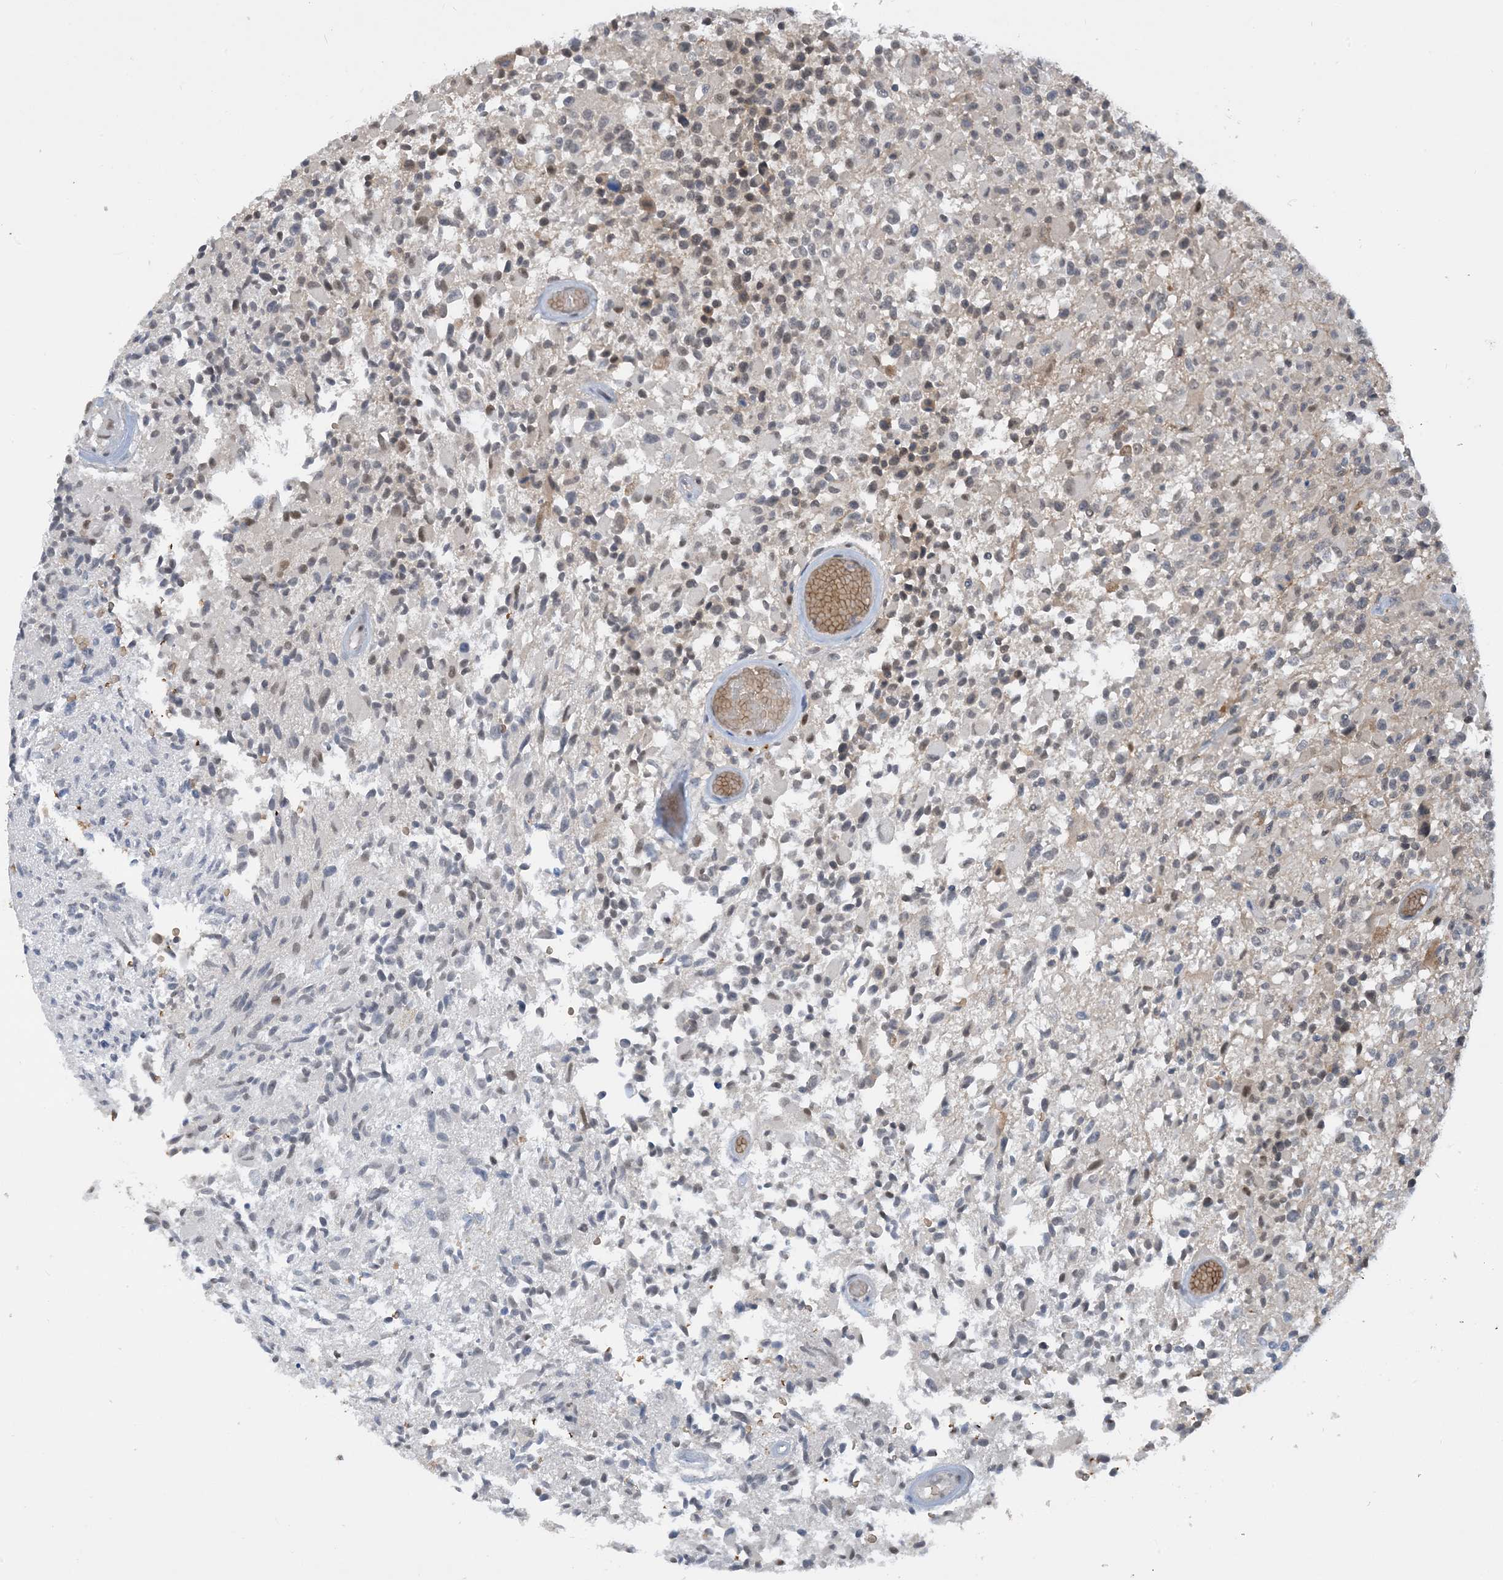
{"staining": {"intensity": "weak", "quantity": "25%-75%", "location": "nuclear"}, "tissue": "glioma", "cell_type": "Tumor cells", "image_type": "cancer", "snomed": [{"axis": "morphology", "description": "Glioma, malignant, High grade"}, {"axis": "morphology", "description": "Glioblastoma, NOS"}, {"axis": "topography", "description": "Brain"}], "caption": "Immunohistochemical staining of human high-grade glioma (malignant) demonstrates weak nuclear protein staining in approximately 25%-75% of tumor cells. (DAB IHC, brown staining for protein, blue staining for nuclei).", "gene": "UBE2E1", "patient": {"sex": "male", "age": 60}}